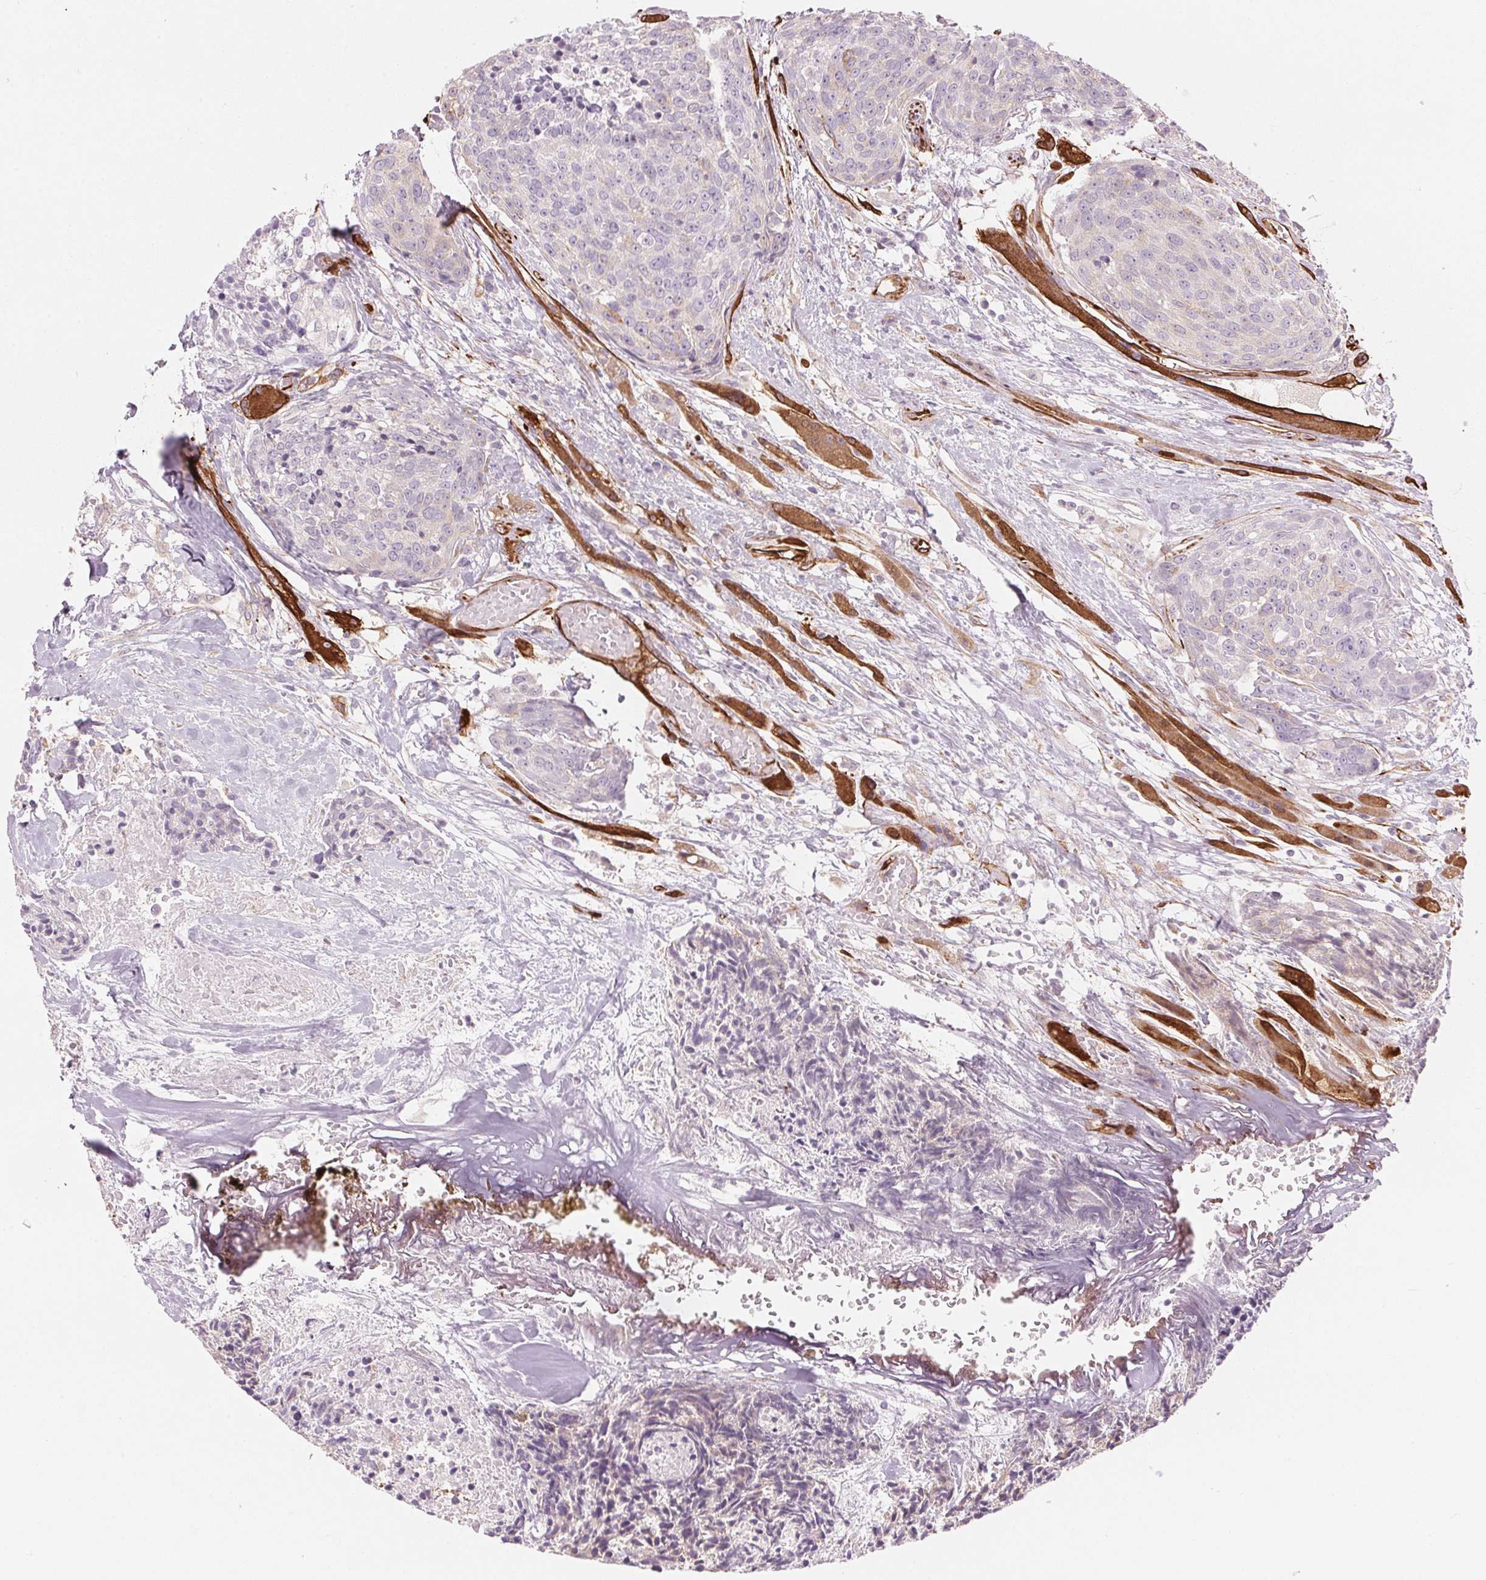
{"staining": {"intensity": "negative", "quantity": "none", "location": "none"}, "tissue": "head and neck cancer", "cell_type": "Tumor cells", "image_type": "cancer", "snomed": [{"axis": "morphology", "description": "Squamous cell carcinoma, NOS"}, {"axis": "topography", "description": "Oral tissue"}, {"axis": "topography", "description": "Head-Neck"}], "caption": "An immunohistochemistry photomicrograph of head and neck cancer (squamous cell carcinoma) is shown. There is no staining in tumor cells of head and neck cancer (squamous cell carcinoma).", "gene": "CLPS", "patient": {"sex": "male", "age": 64}}